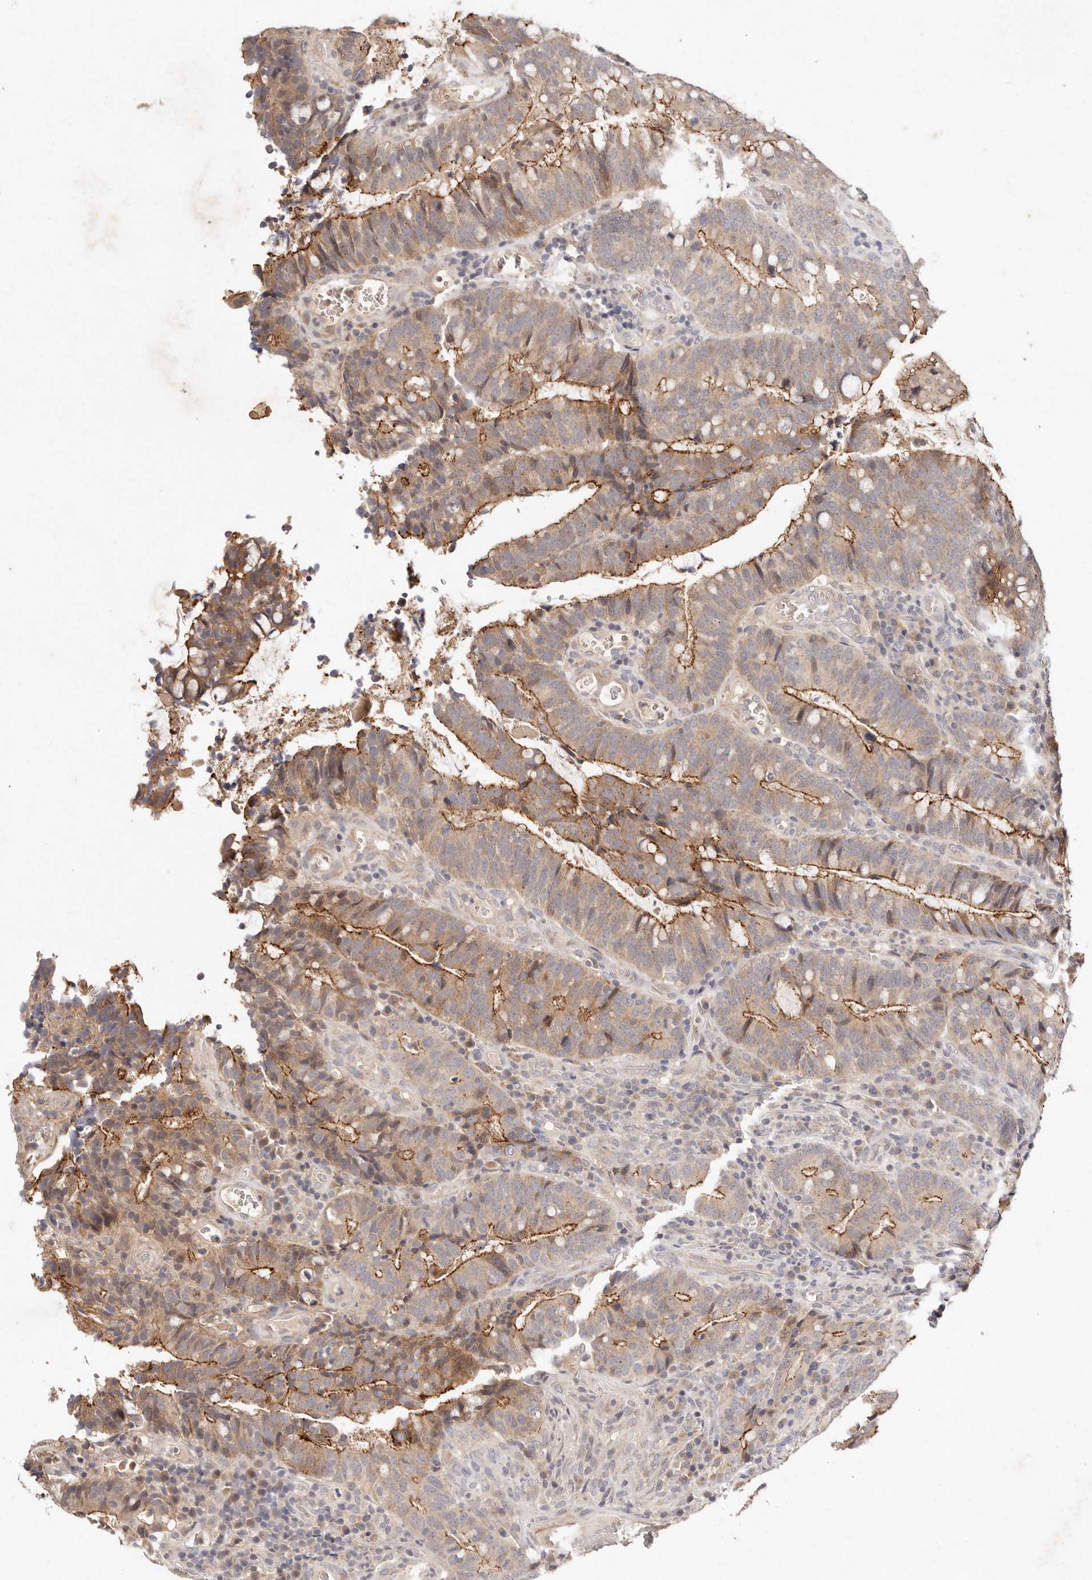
{"staining": {"intensity": "moderate", "quantity": ">75%", "location": "cytoplasmic/membranous"}, "tissue": "colorectal cancer", "cell_type": "Tumor cells", "image_type": "cancer", "snomed": [{"axis": "morphology", "description": "Adenocarcinoma, NOS"}, {"axis": "topography", "description": "Colon"}], "caption": "IHC (DAB) staining of human colorectal adenocarcinoma demonstrates moderate cytoplasmic/membranous protein staining in approximately >75% of tumor cells.", "gene": "CXADR", "patient": {"sex": "female", "age": 66}}